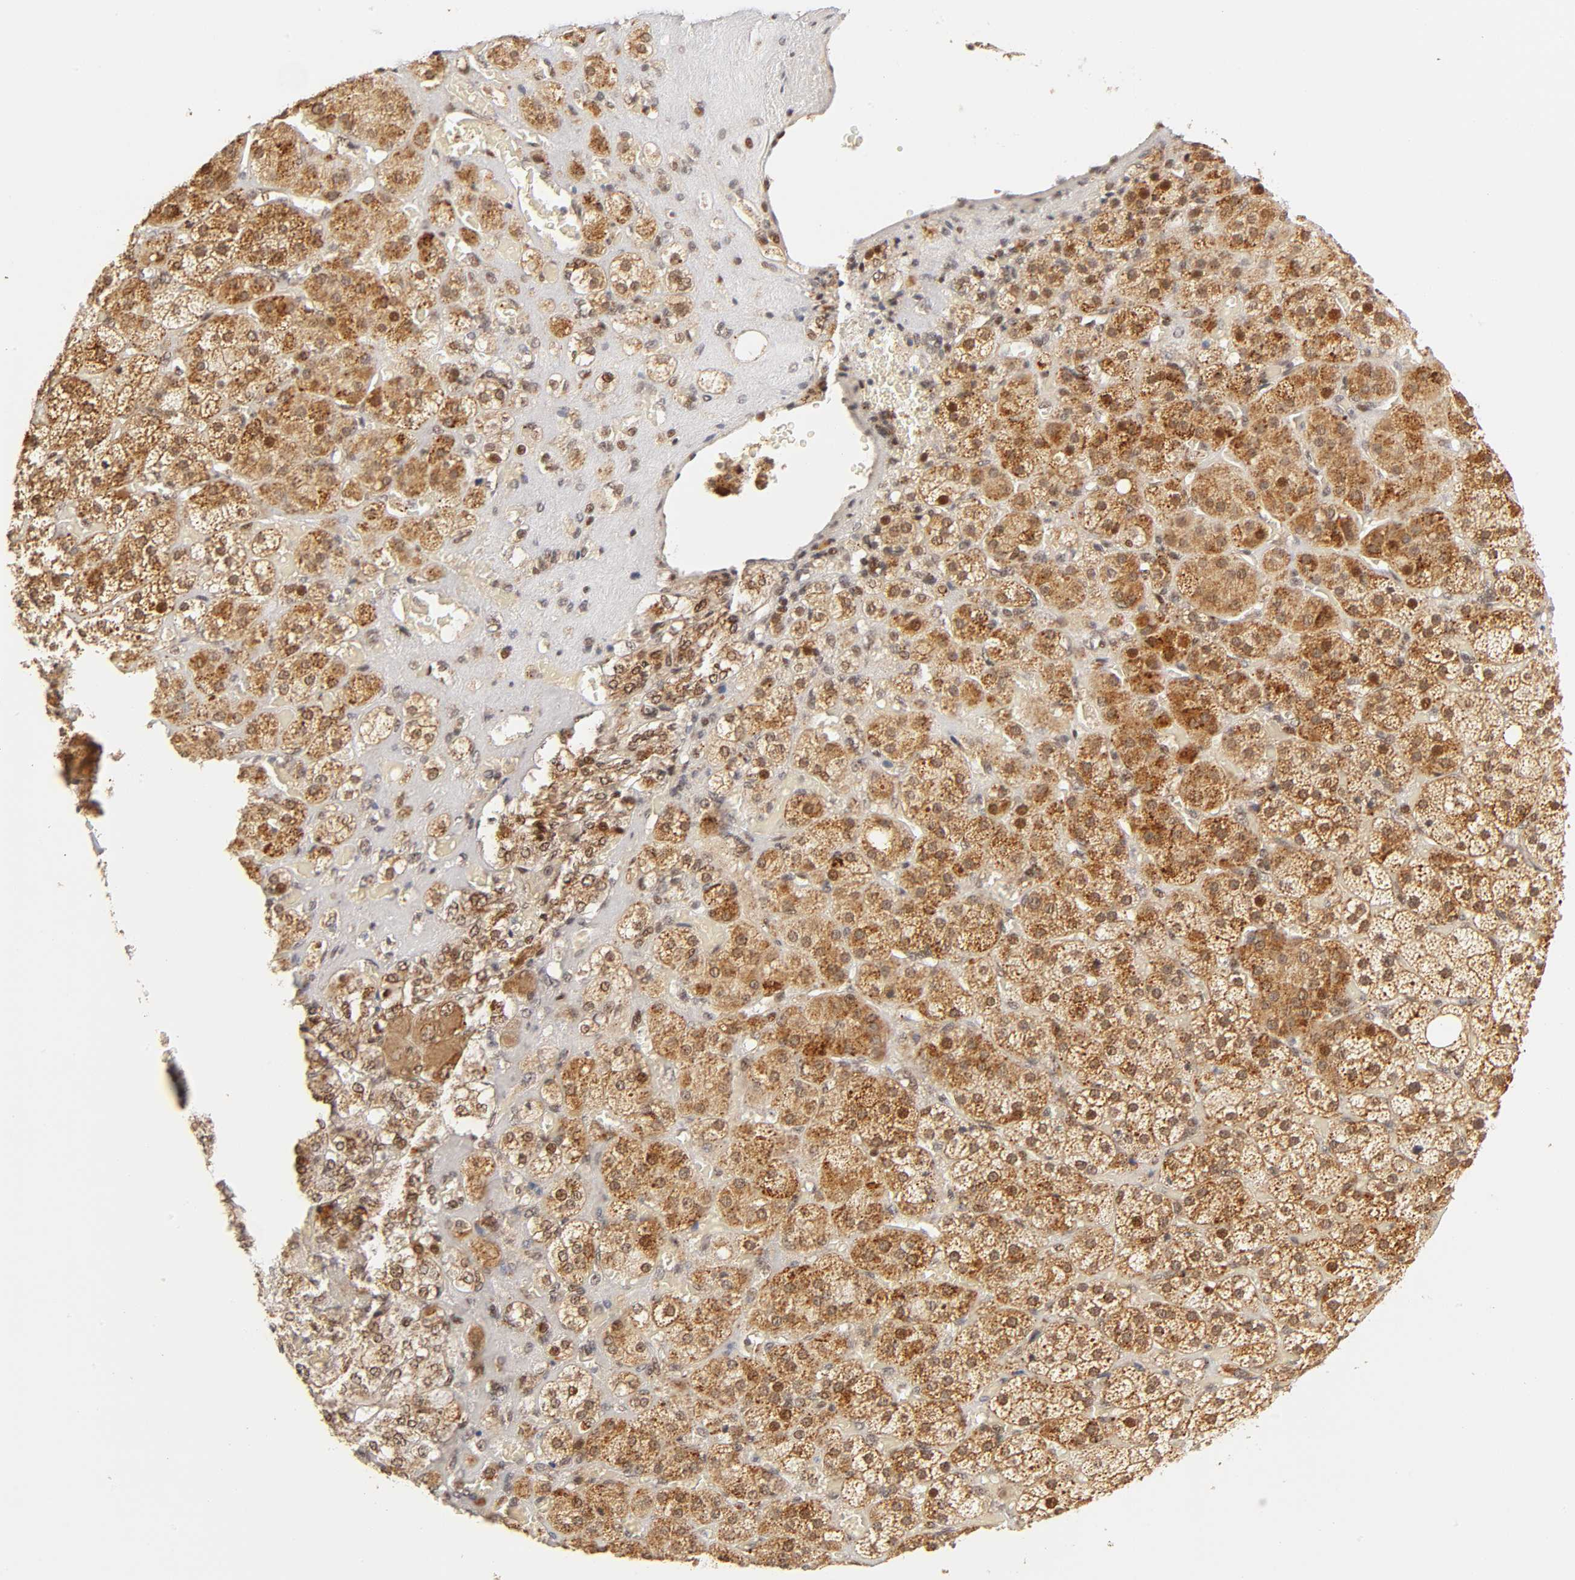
{"staining": {"intensity": "strong", "quantity": ">75%", "location": "cytoplasmic/membranous,nuclear"}, "tissue": "adrenal gland", "cell_type": "Glandular cells", "image_type": "normal", "snomed": [{"axis": "morphology", "description": "Normal tissue, NOS"}, {"axis": "topography", "description": "Adrenal gland"}], "caption": "Benign adrenal gland reveals strong cytoplasmic/membranous,nuclear positivity in about >75% of glandular cells, visualized by immunohistochemistry. The protein is stained brown, and the nuclei are stained in blue (DAB (3,3'-diaminobenzidine) IHC with brightfield microscopy, high magnification).", "gene": "TAF10", "patient": {"sex": "female", "age": 71}}